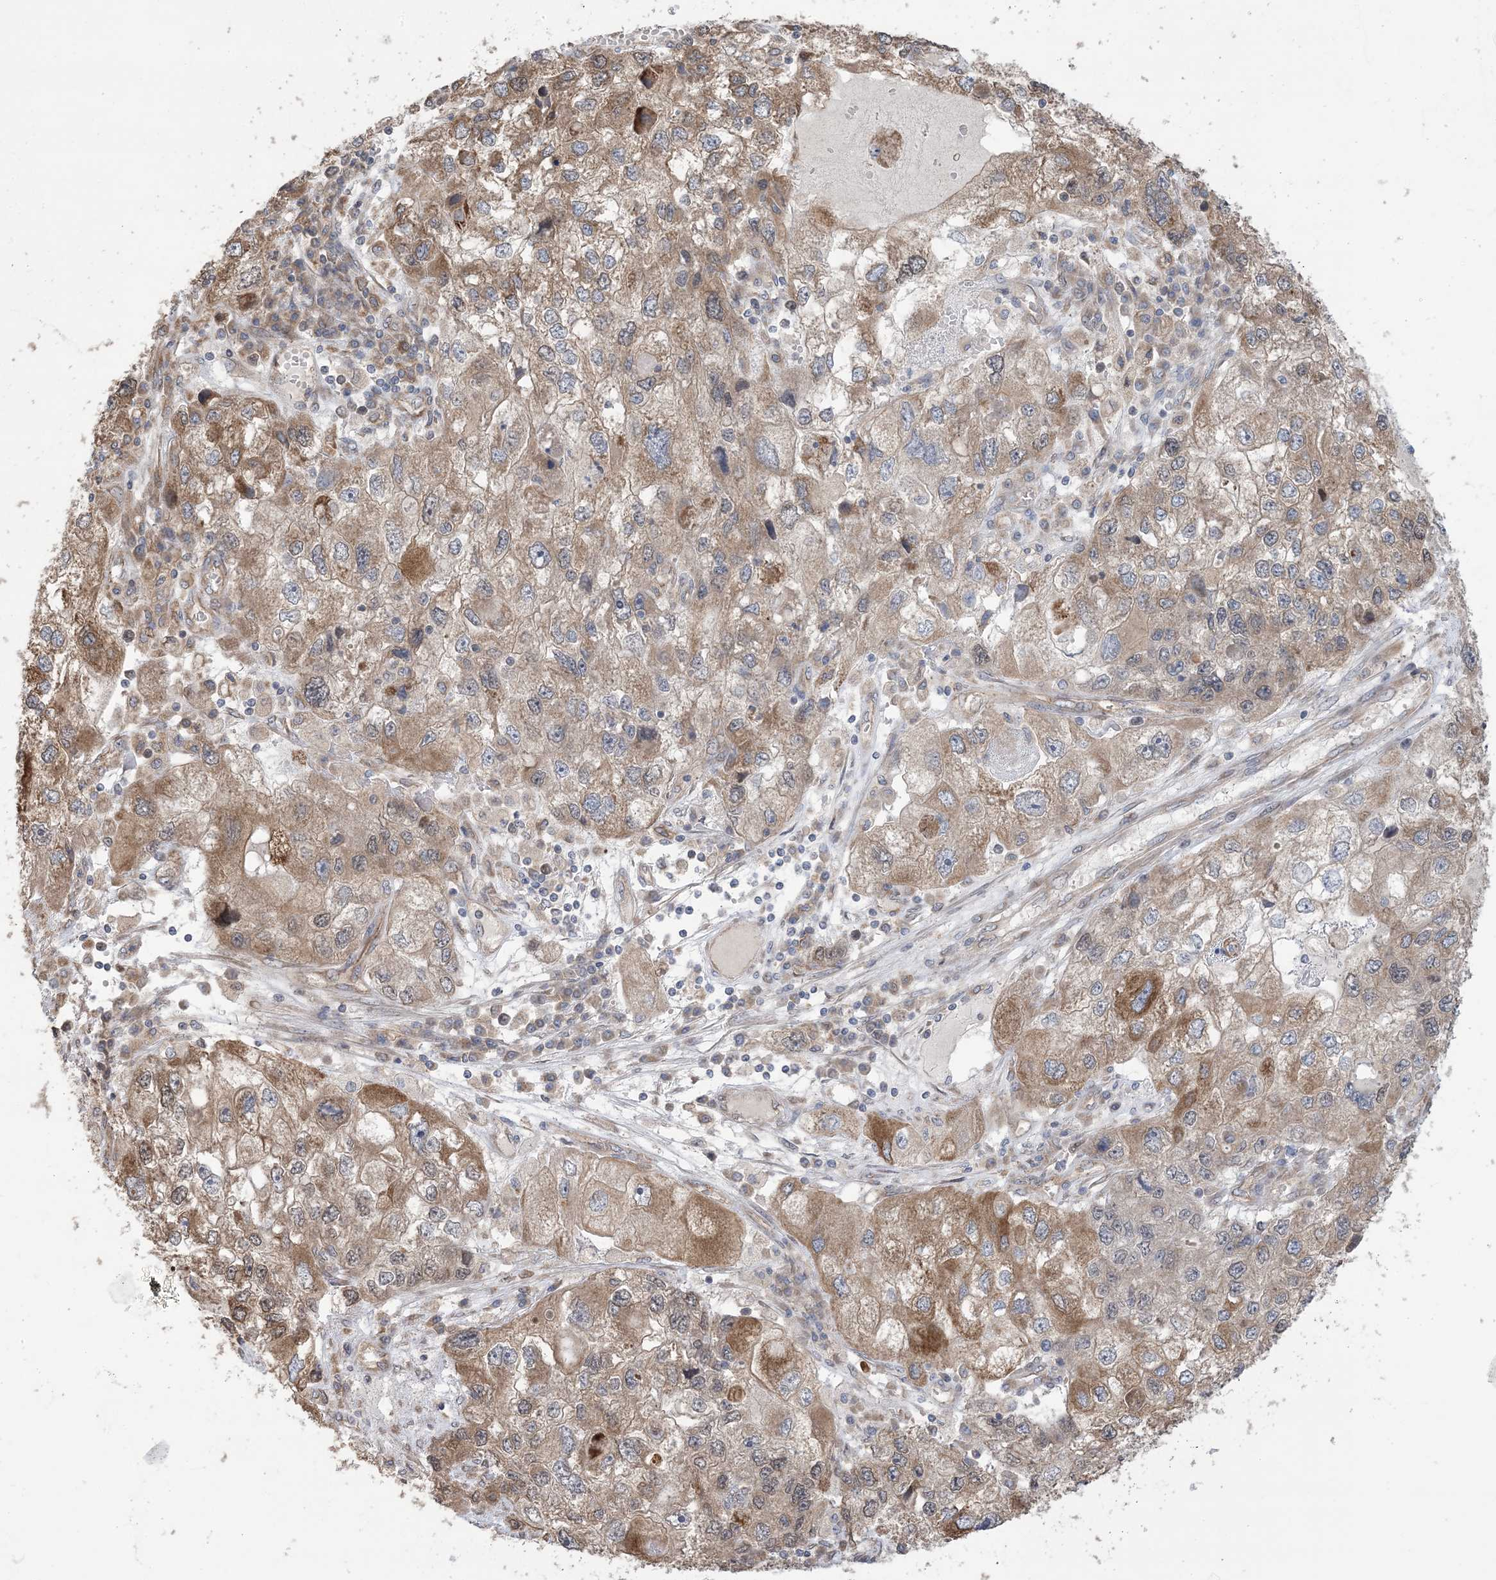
{"staining": {"intensity": "moderate", "quantity": ">75%", "location": "cytoplasmic/membranous"}, "tissue": "endometrial cancer", "cell_type": "Tumor cells", "image_type": "cancer", "snomed": [{"axis": "morphology", "description": "Adenocarcinoma, NOS"}, {"axis": "topography", "description": "Endometrium"}], "caption": "A brown stain highlights moderate cytoplasmic/membranous positivity of a protein in human adenocarcinoma (endometrial) tumor cells.", "gene": "CLEC16A", "patient": {"sex": "female", "age": 49}}